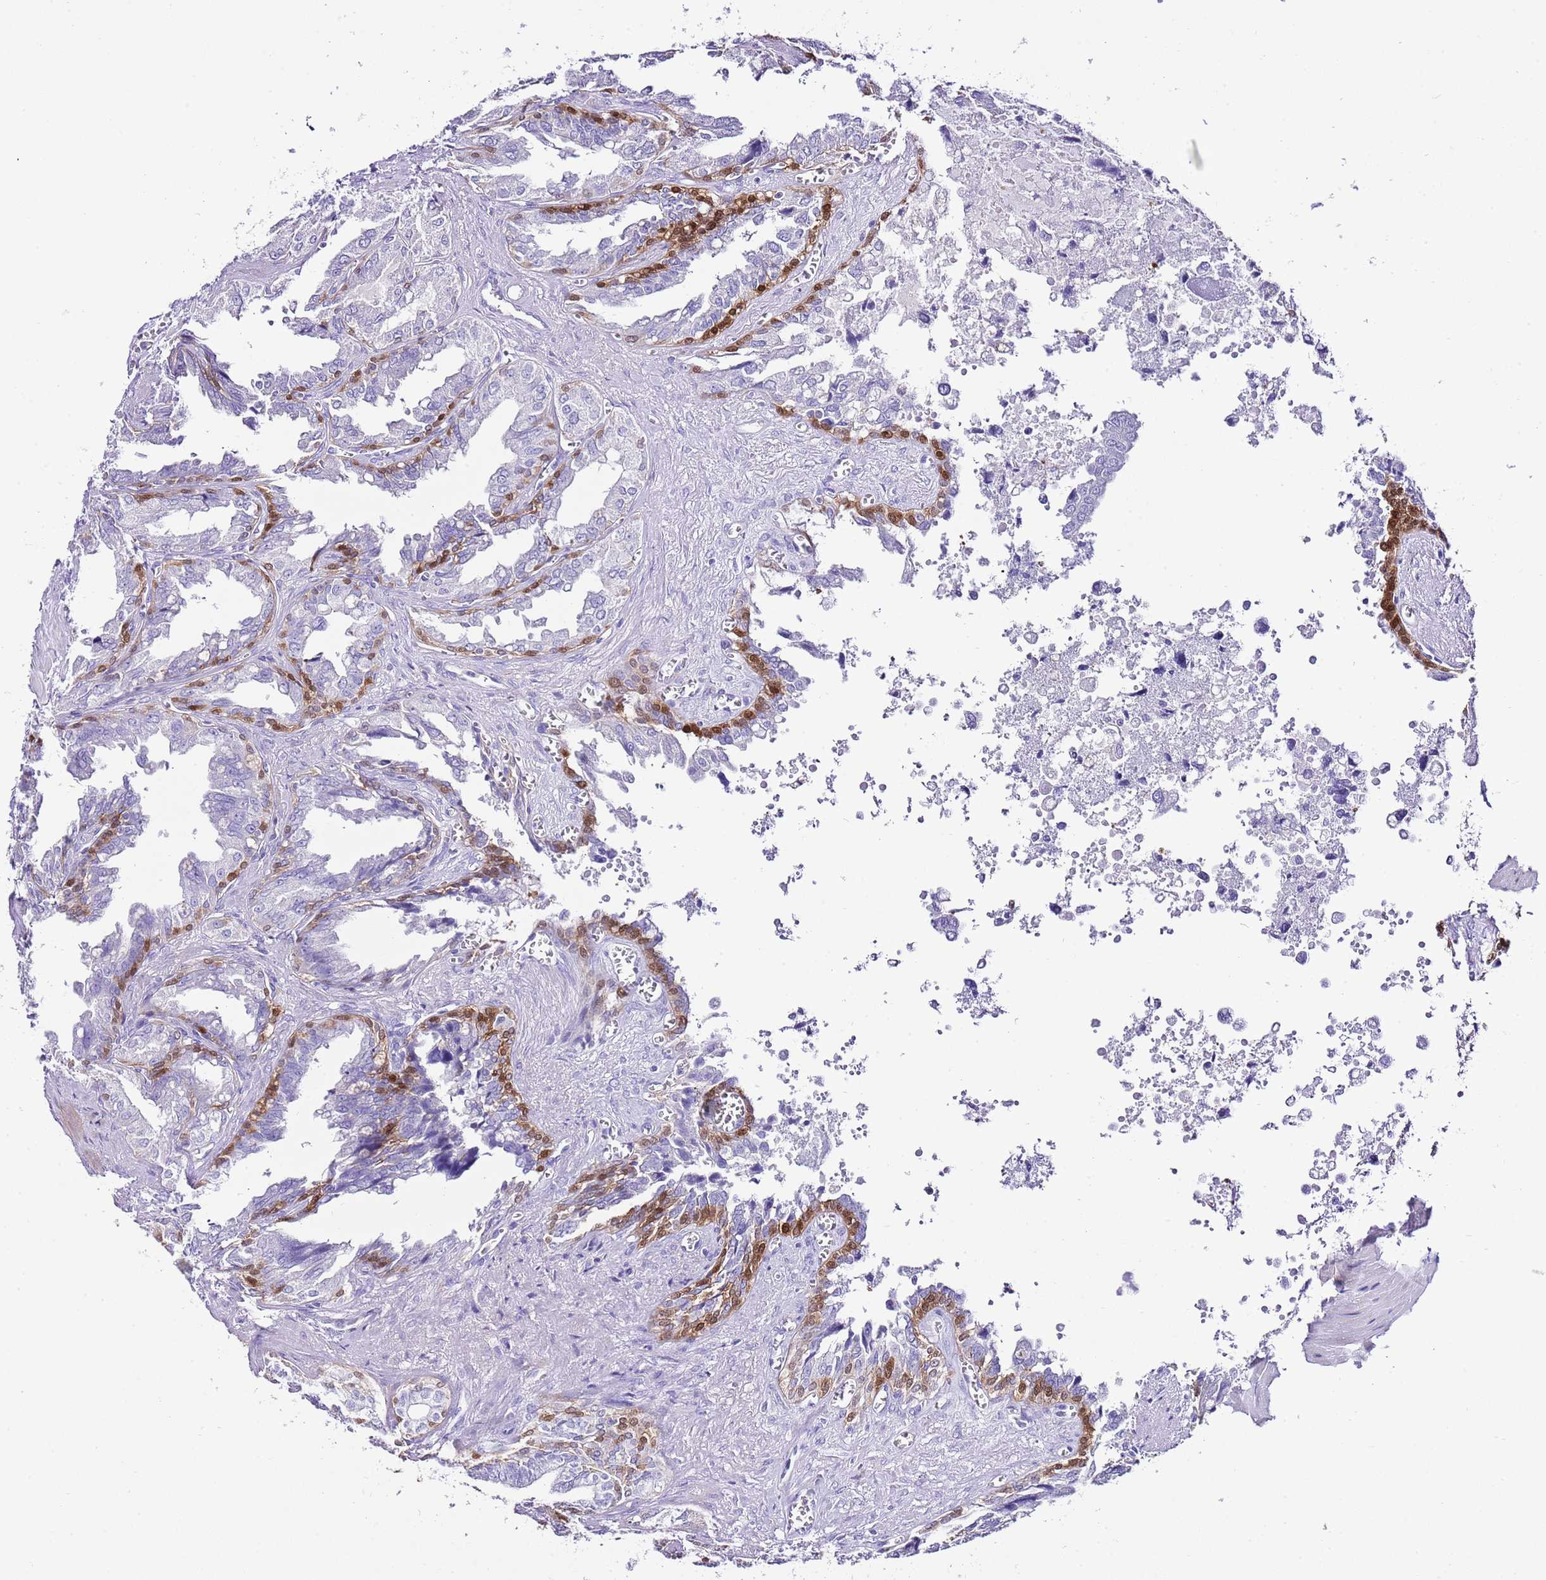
{"staining": {"intensity": "moderate", "quantity": "<25%", "location": "cytoplasmic/membranous,nuclear"}, "tissue": "seminal vesicle", "cell_type": "Glandular cells", "image_type": "normal", "snomed": [{"axis": "morphology", "description": "Normal tissue, NOS"}, {"axis": "topography", "description": "Seminal veicle"}], "caption": "Protein expression analysis of normal seminal vesicle shows moderate cytoplasmic/membranous,nuclear expression in approximately <25% of glandular cells. The staining was performed using DAB to visualize the protein expression in brown, while the nuclei were stained in blue with hematoxylin (Magnification: 20x).", "gene": "ALDH3A1", "patient": {"sex": "male", "age": 67}}